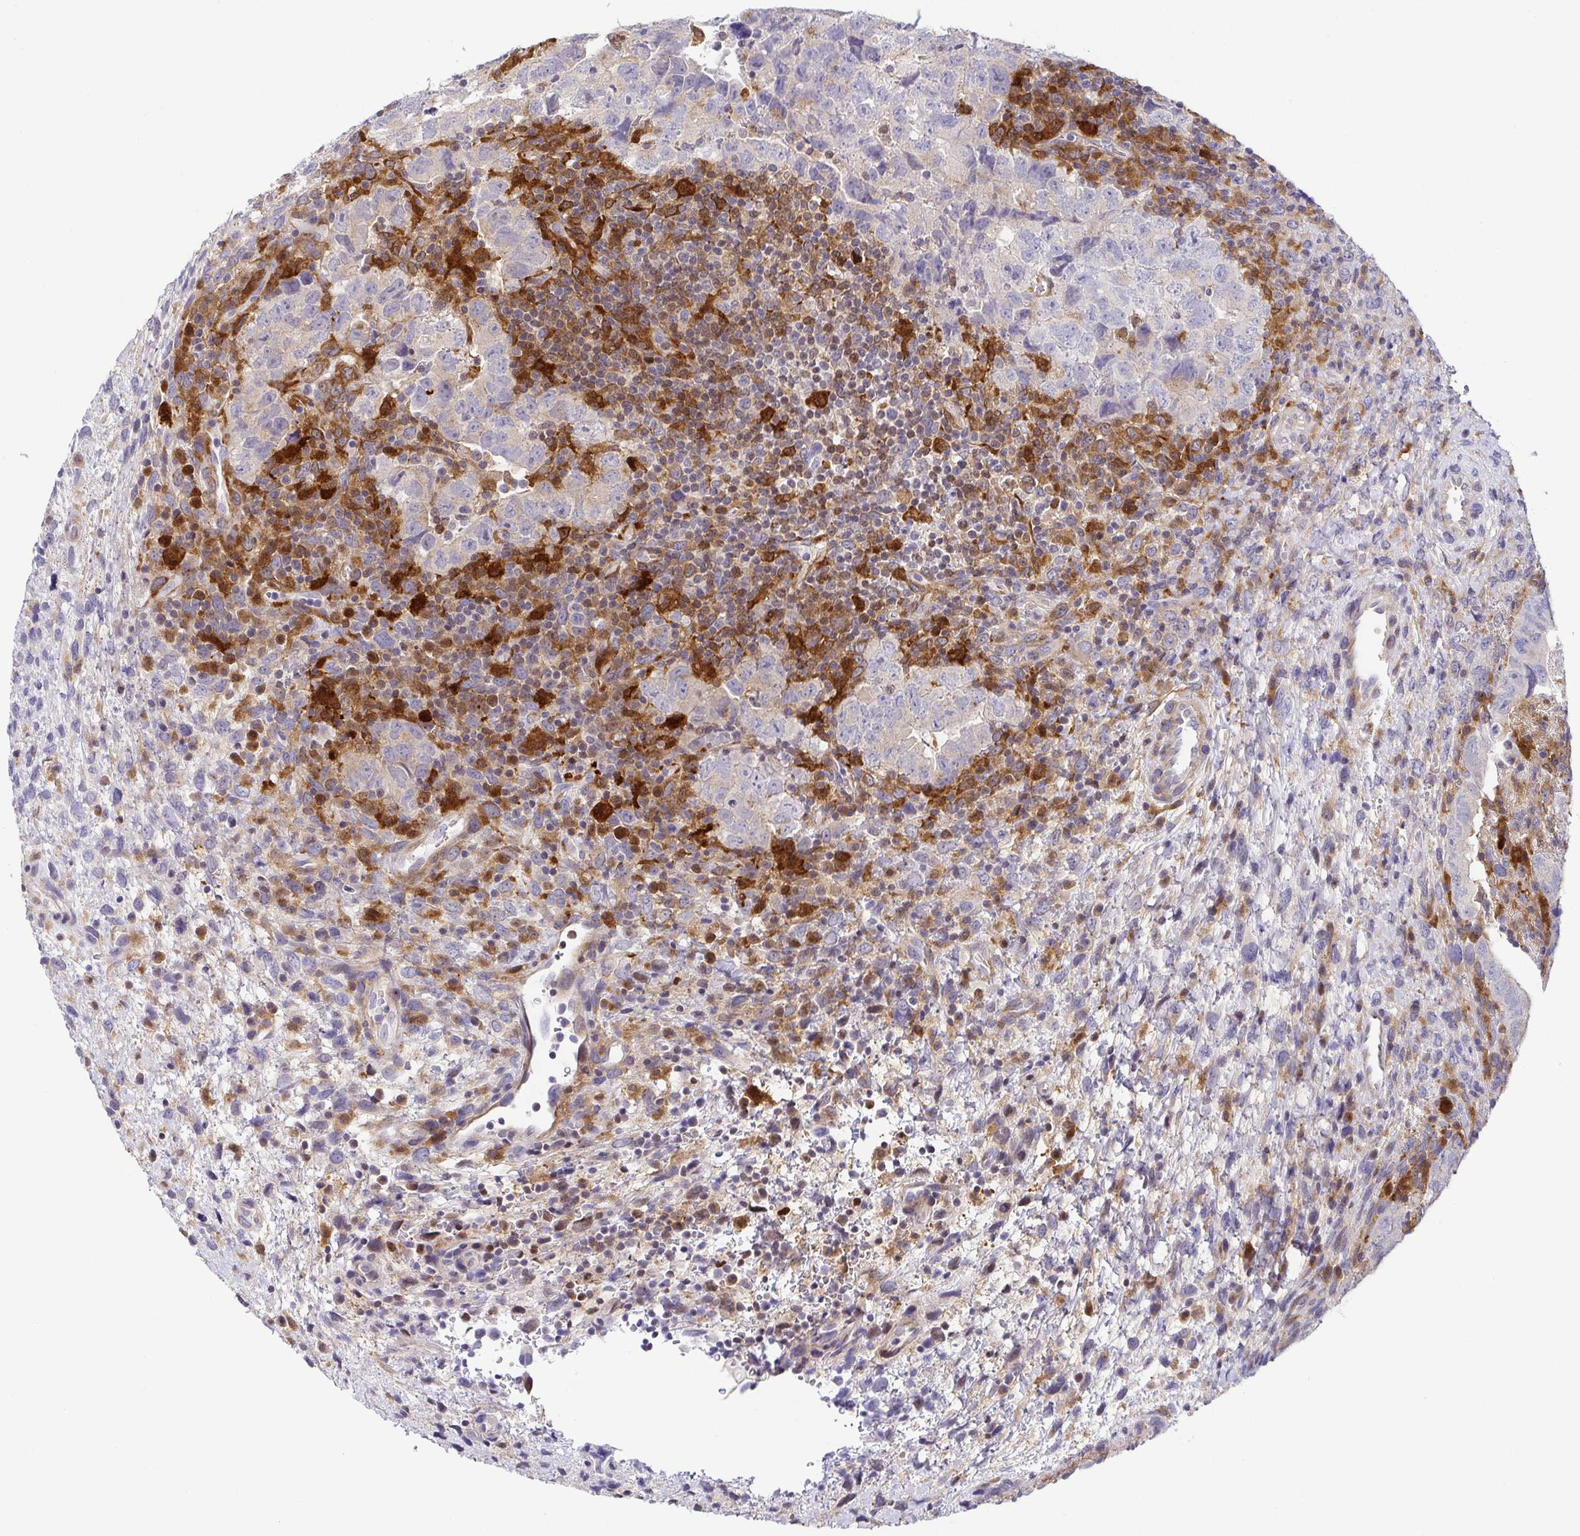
{"staining": {"intensity": "negative", "quantity": "none", "location": "none"}, "tissue": "testis cancer", "cell_type": "Tumor cells", "image_type": "cancer", "snomed": [{"axis": "morphology", "description": "Carcinoma, Embryonal, NOS"}, {"axis": "topography", "description": "Testis"}], "caption": "Photomicrograph shows no significant protein expression in tumor cells of testis cancer (embryonal carcinoma).", "gene": "RNASE7", "patient": {"sex": "male", "age": 24}}